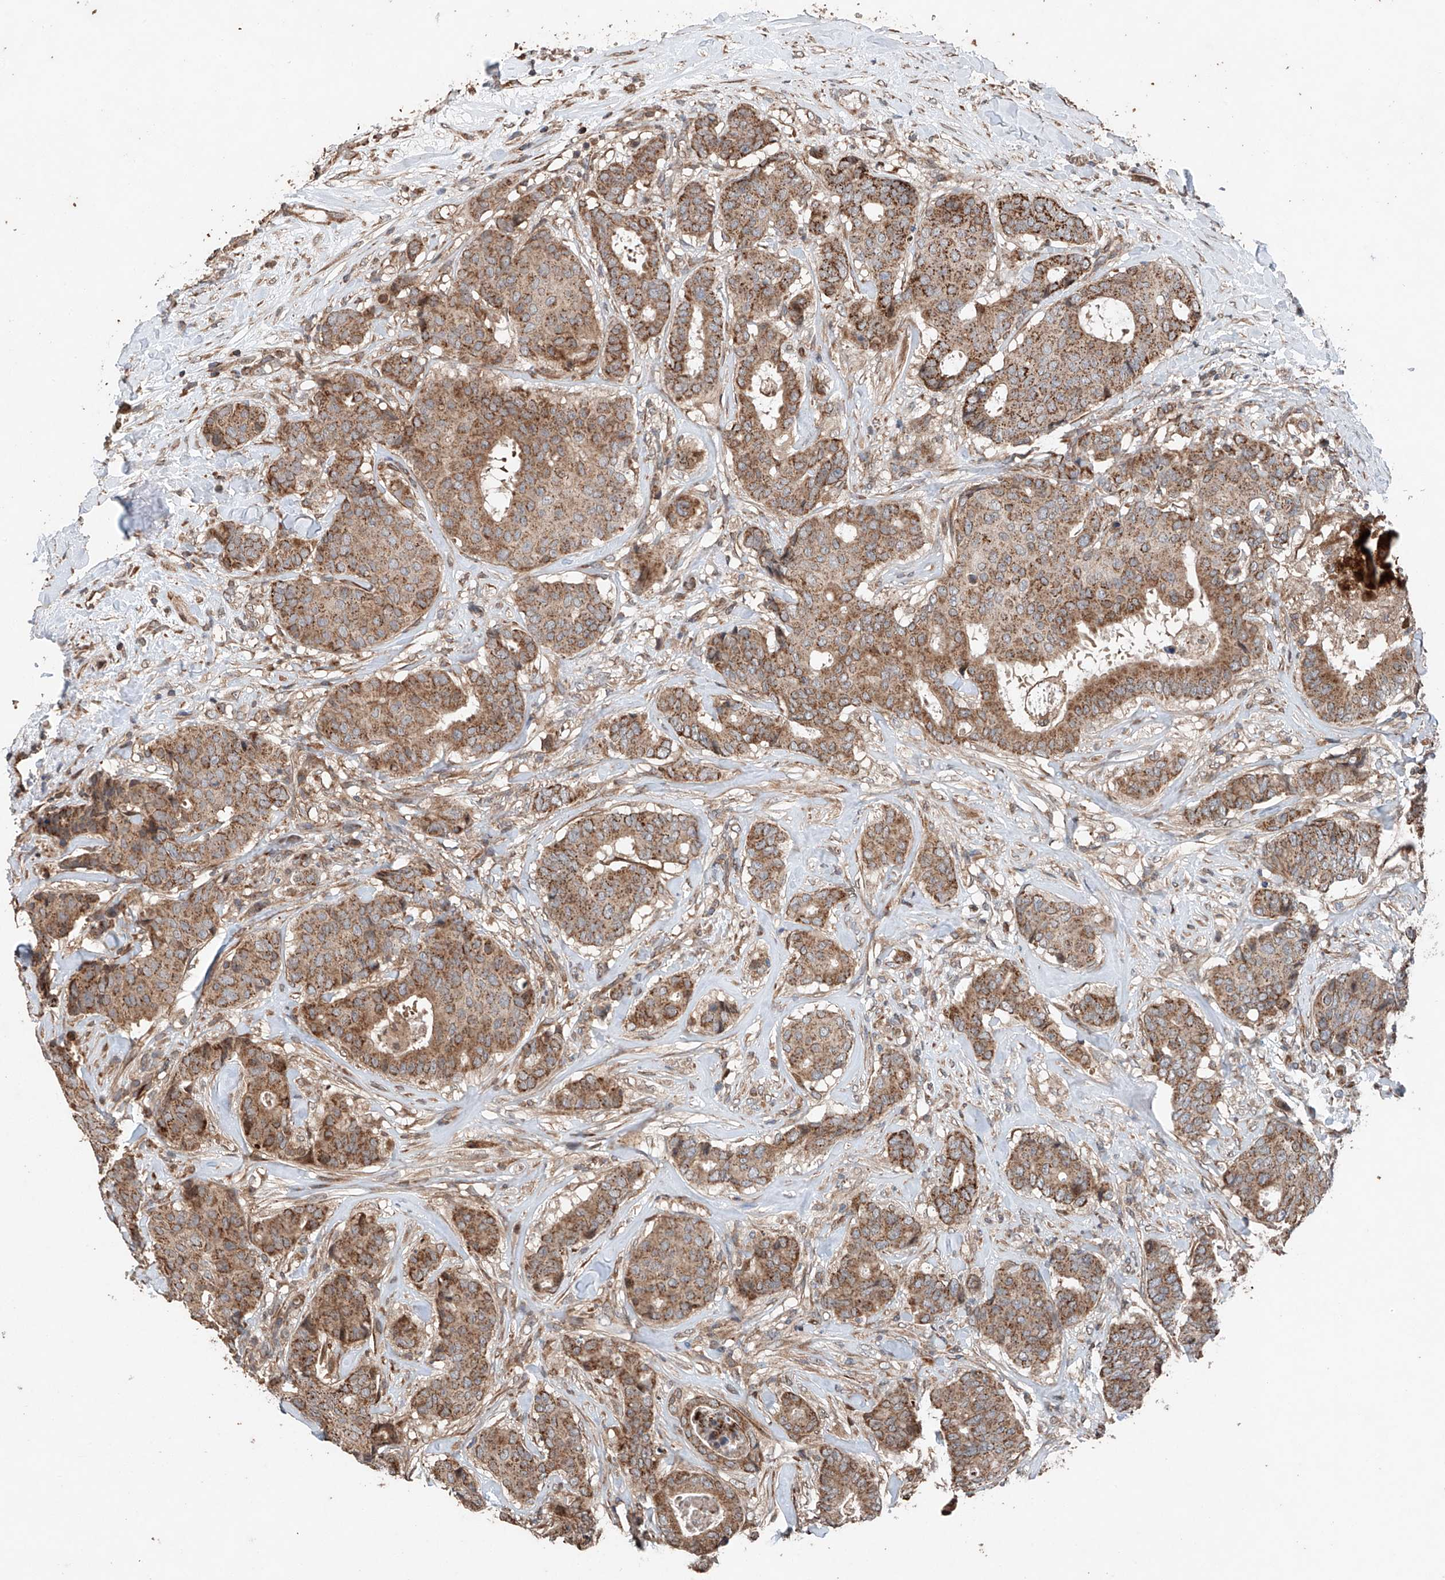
{"staining": {"intensity": "moderate", "quantity": ">75%", "location": "cytoplasmic/membranous"}, "tissue": "breast cancer", "cell_type": "Tumor cells", "image_type": "cancer", "snomed": [{"axis": "morphology", "description": "Duct carcinoma"}, {"axis": "topography", "description": "Breast"}], "caption": "Immunohistochemistry (IHC) of human intraductal carcinoma (breast) displays medium levels of moderate cytoplasmic/membranous staining in about >75% of tumor cells.", "gene": "AP4B1", "patient": {"sex": "female", "age": 75}}